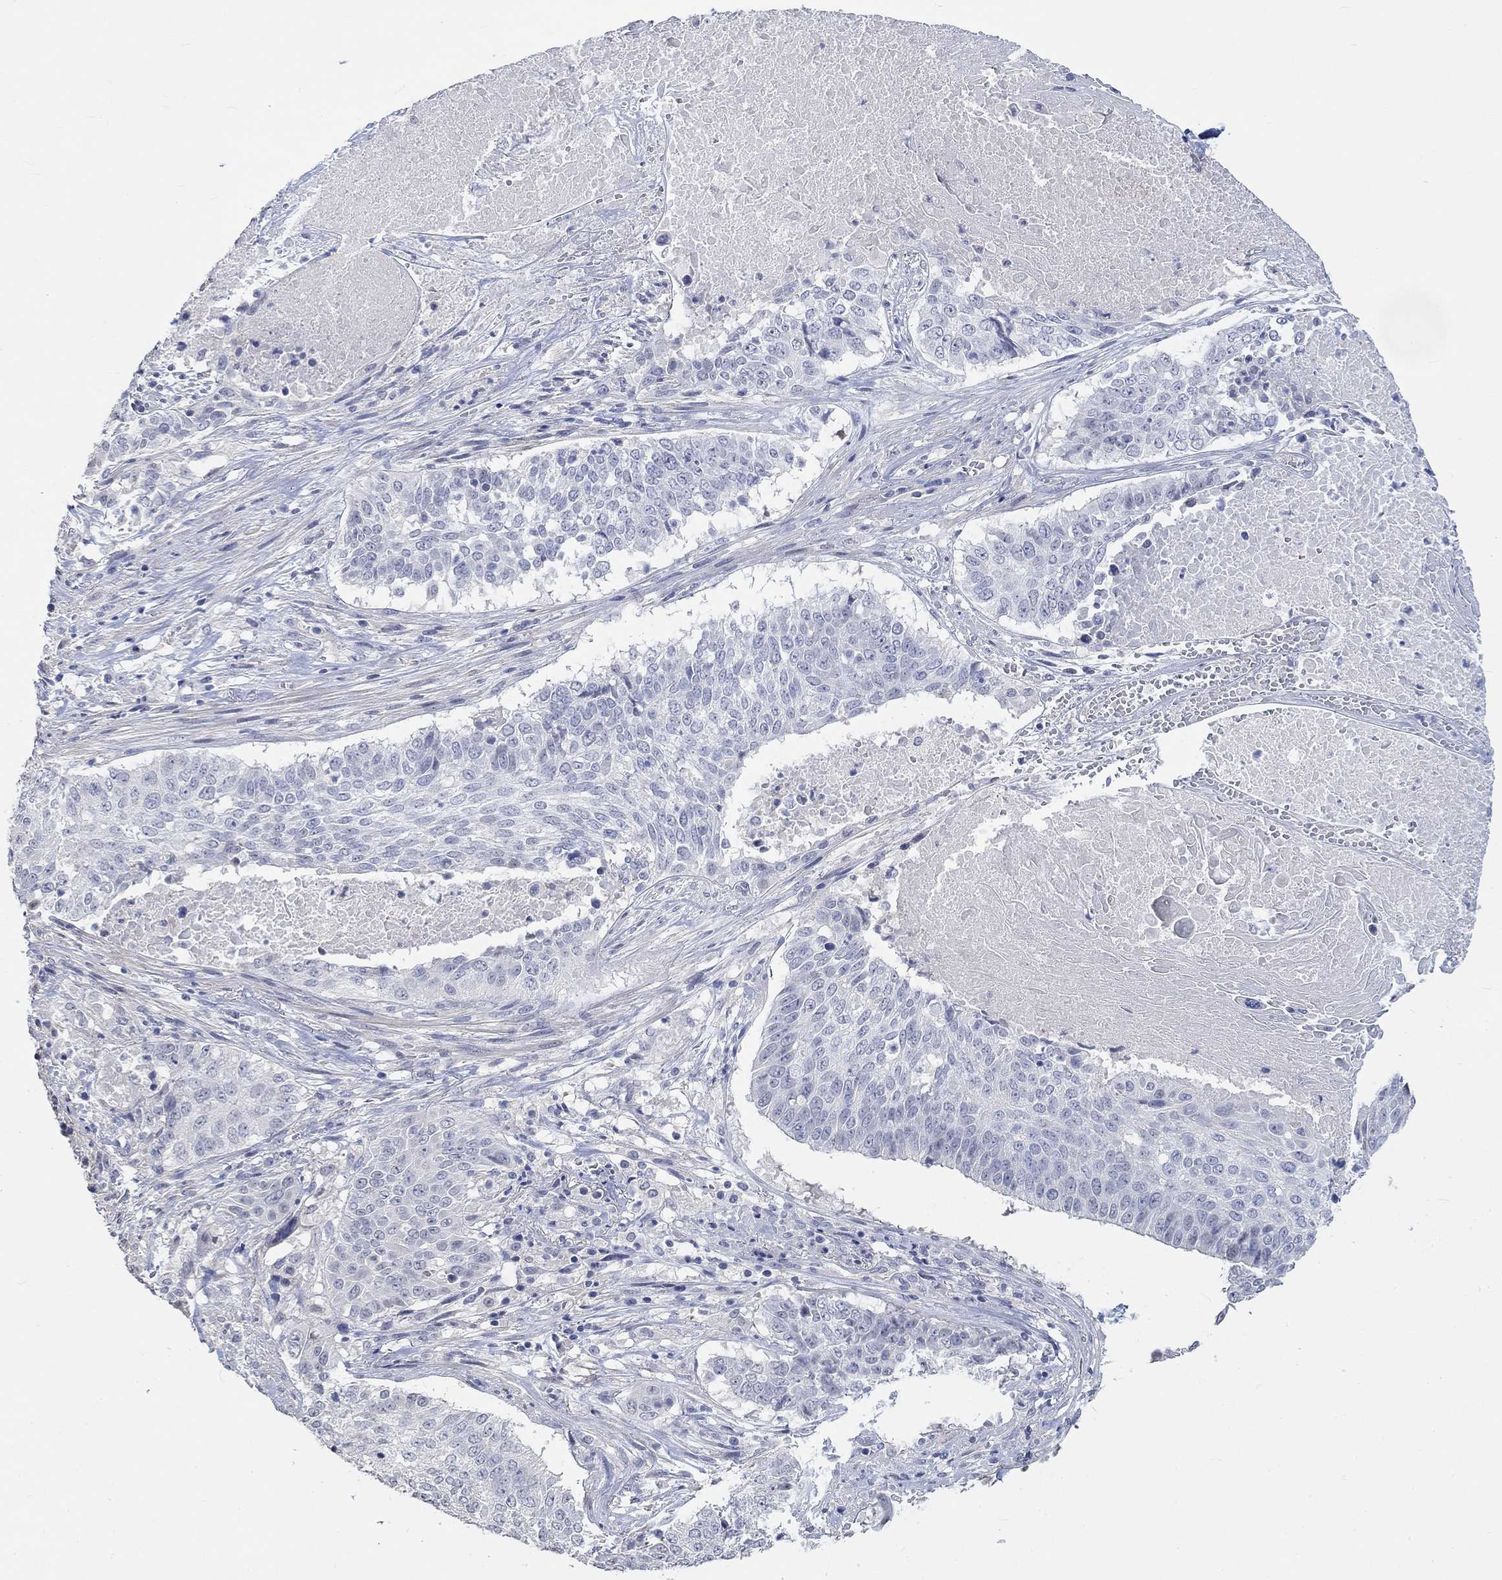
{"staining": {"intensity": "negative", "quantity": "none", "location": "none"}, "tissue": "lung cancer", "cell_type": "Tumor cells", "image_type": "cancer", "snomed": [{"axis": "morphology", "description": "Squamous cell carcinoma, NOS"}, {"axis": "topography", "description": "Lung"}], "caption": "Immunohistochemical staining of lung squamous cell carcinoma demonstrates no significant expression in tumor cells.", "gene": "PNMA5", "patient": {"sex": "male", "age": 64}}